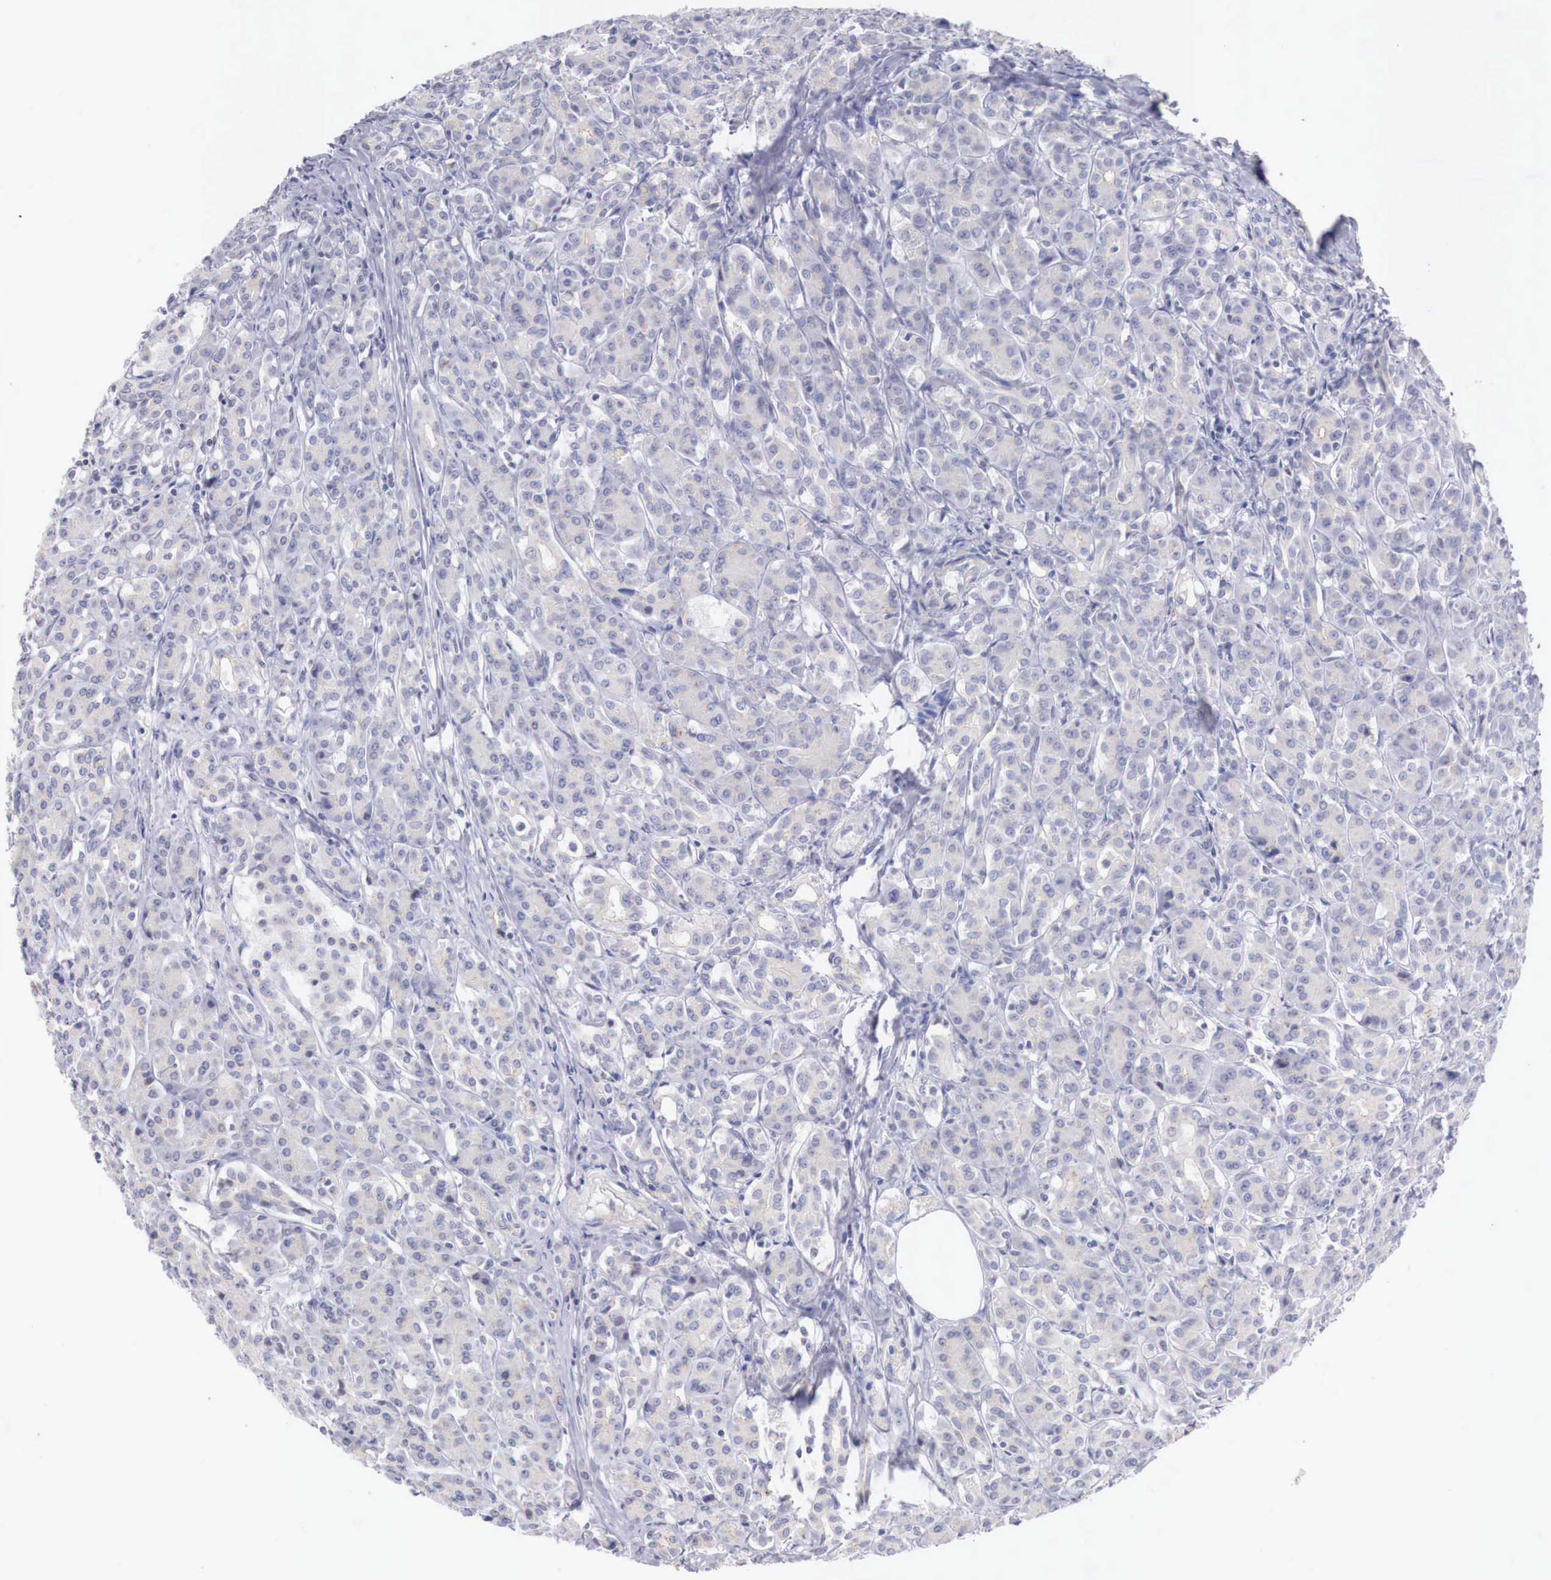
{"staining": {"intensity": "negative", "quantity": "none", "location": "none"}, "tissue": "pancreas", "cell_type": "Exocrine glandular cells", "image_type": "normal", "snomed": [{"axis": "morphology", "description": "Normal tissue, NOS"}, {"axis": "topography", "description": "Lymph node"}, {"axis": "topography", "description": "Pancreas"}], "caption": "Immunohistochemistry (IHC) of unremarkable pancreas demonstrates no expression in exocrine glandular cells. Brightfield microscopy of IHC stained with DAB (3,3'-diaminobenzidine) (brown) and hematoxylin (blue), captured at high magnification.", "gene": "TRIM13", "patient": {"sex": "male", "age": 59}}